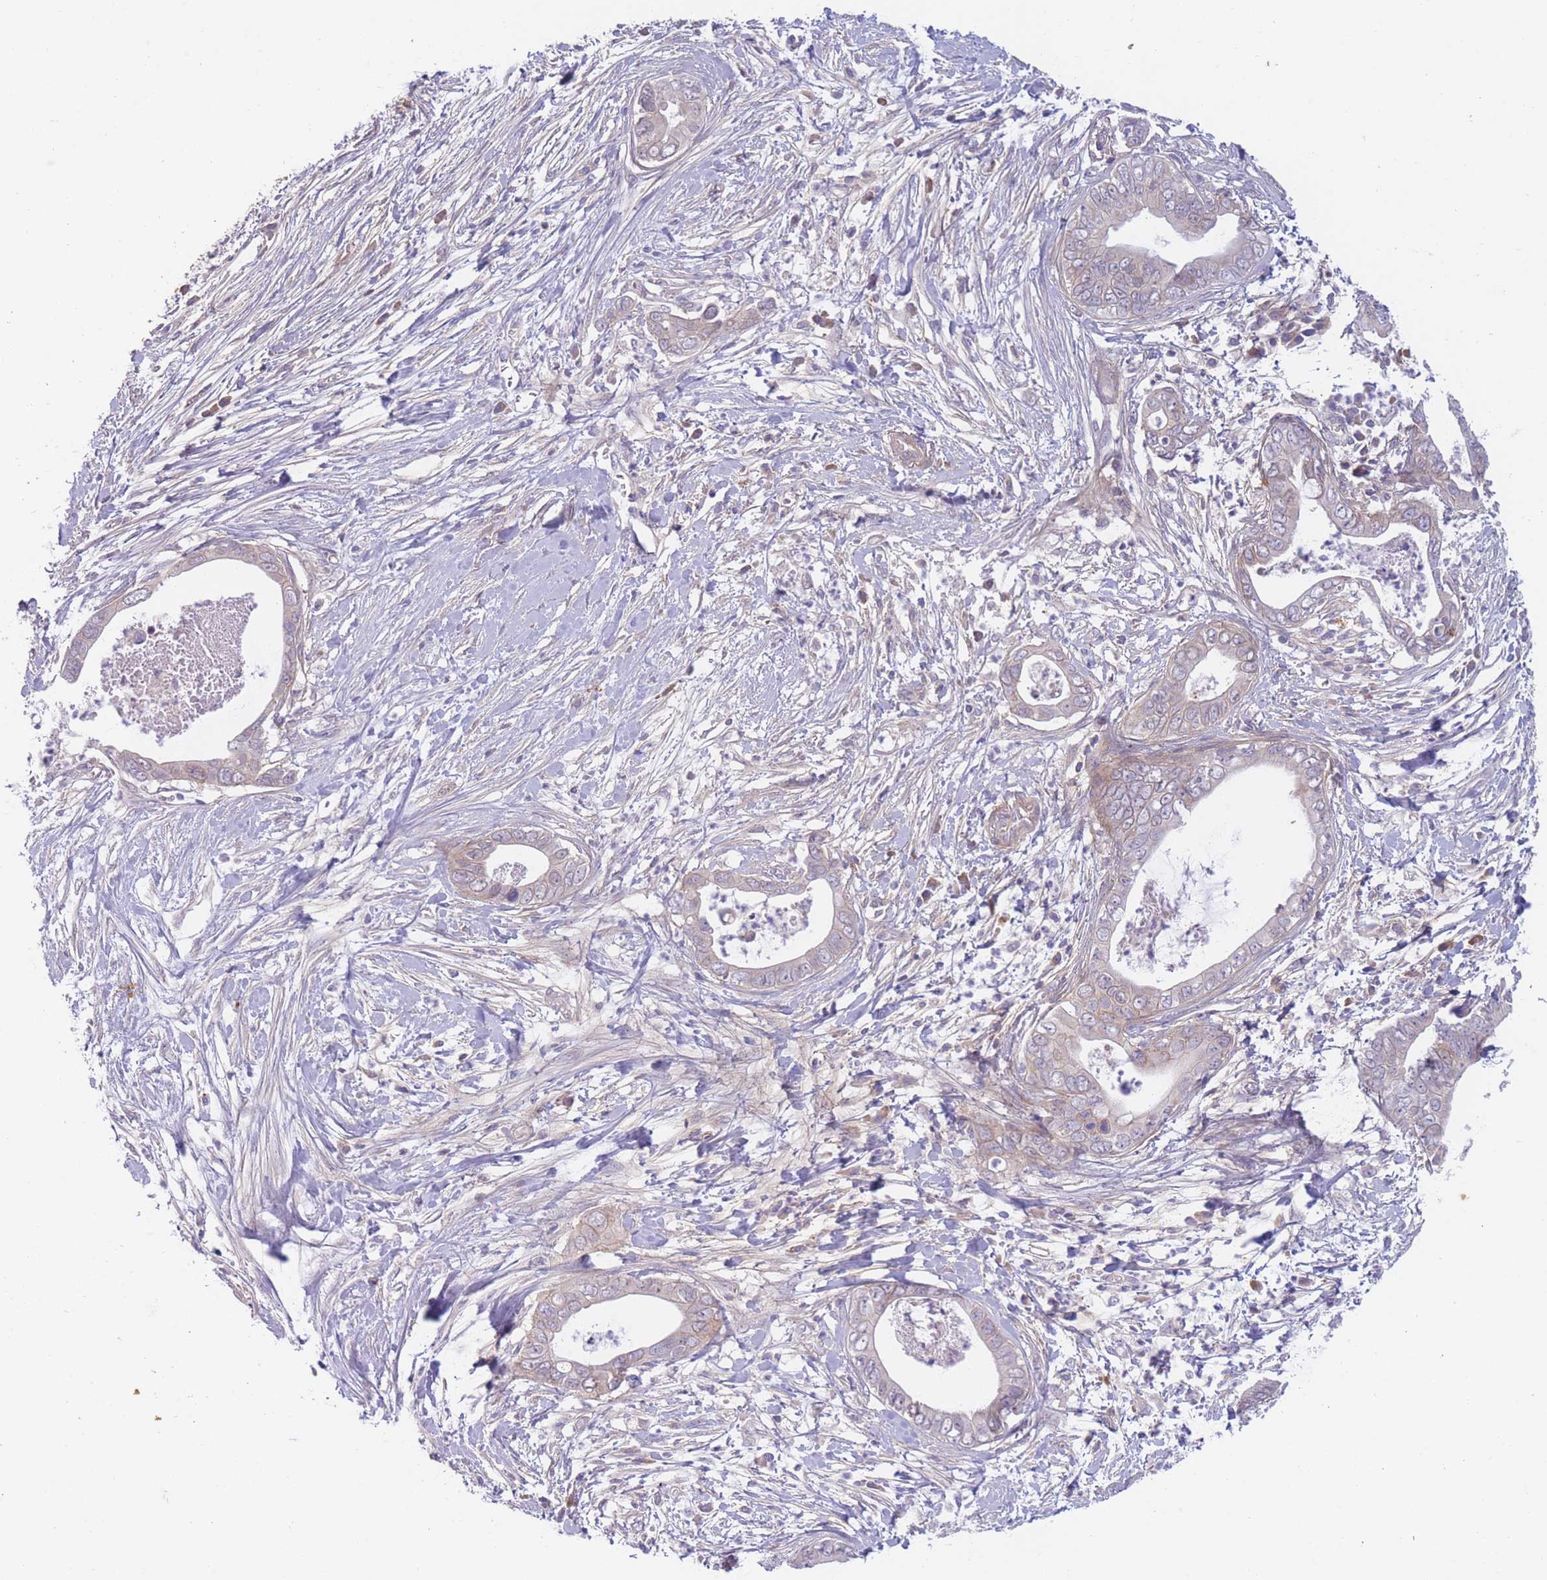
{"staining": {"intensity": "negative", "quantity": "none", "location": "none"}, "tissue": "pancreatic cancer", "cell_type": "Tumor cells", "image_type": "cancer", "snomed": [{"axis": "morphology", "description": "Adenocarcinoma, NOS"}, {"axis": "topography", "description": "Pancreas"}], "caption": "This is an immunohistochemistry image of pancreatic cancer (adenocarcinoma). There is no expression in tumor cells.", "gene": "WDR93", "patient": {"sex": "male", "age": 75}}